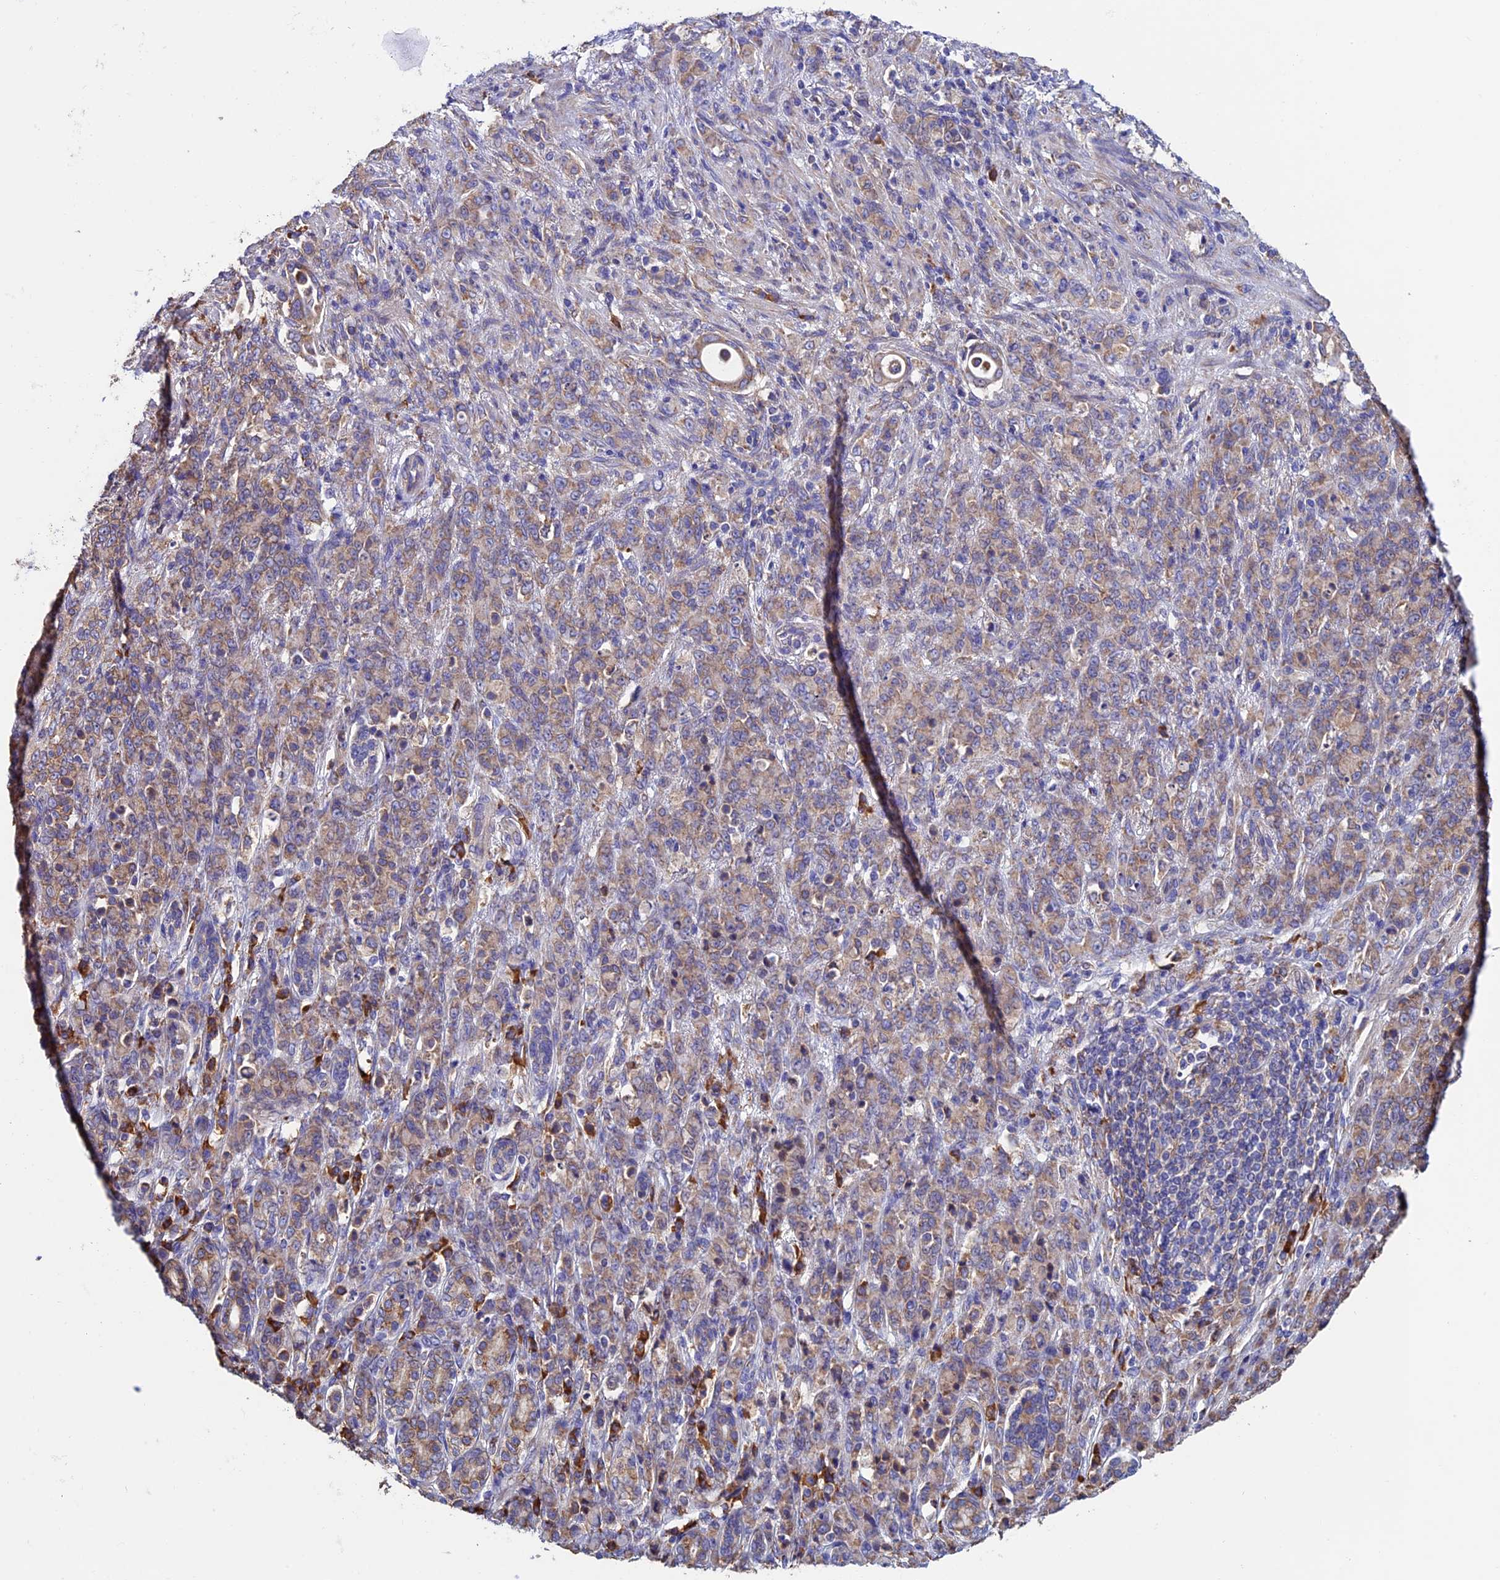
{"staining": {"intensity": "weak", "quantity": ">75%", "location": "cytoplasmic/membranous"}, "tissue": "stomach cancer", "cell_type": "Tumor cells", "image_type": "cancer", "snomed": [{"axis": "morphology", "description": "Adenocarcinoma, NOS"}, {"axis": "topography", "description": "Stomach"}], "caption": "An immunohistochemistry (IHC) micrograph of neoplastic tissue is shown. Protein staining in brown shows weak cytoplasmic/membranous positivity in adenocarcinoma (stomach) within tumor cells. The staining was performed using DAB (3,3'-diaminobenzidine), with brown indicating positive protein expression. Nuclei are stained blue with hematoxylin.", "gene": "BTBD3", "patient": {"sex": "female", "age": 79}}